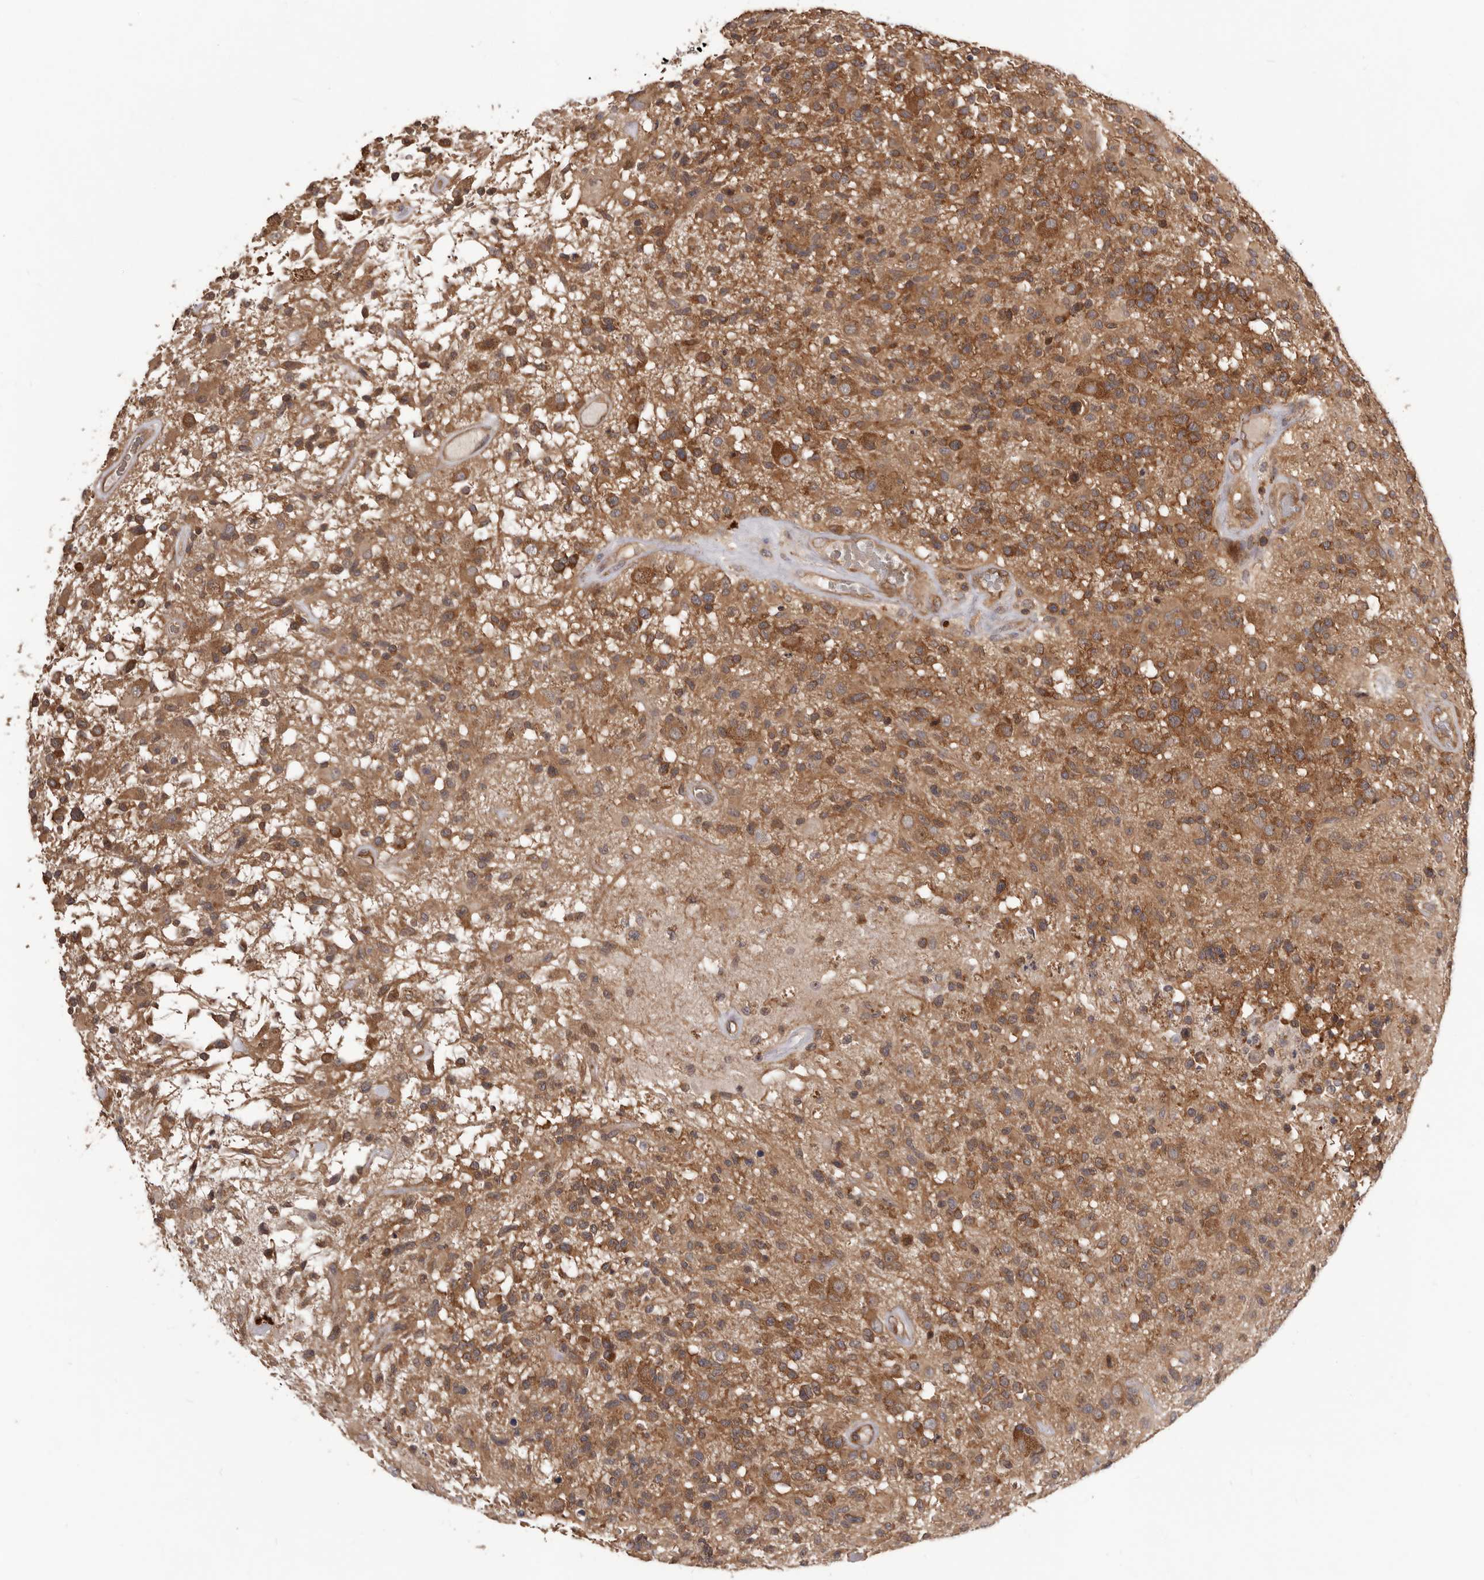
{"staining": {"intensity": "moderate", "quantity": ">75%", "location": "cytoplasmic/membranous"}, "tissue": "glioma", "cell_type": "Tumor cells", "image_type": "cancer", "snomed": [{"axis": "morphology", "description": "Glioma, malignant, High grade"}, {"axis": "morphology", "description": "Glioblastoma, NOS"}, {"axis": "topography", "description": "Brain"}], "caption": "Protein positivity by IHC demonstrates moderate cytoplasmic/membranous staining in approximately >75% of tumor cells in glioma. Using DAB (brown) and hematoxylin (blue) stains, captured at high magnification using brightfield microscopy.", "gene": "HBS1L", "patient": {"sex": "male", "age": 60}}